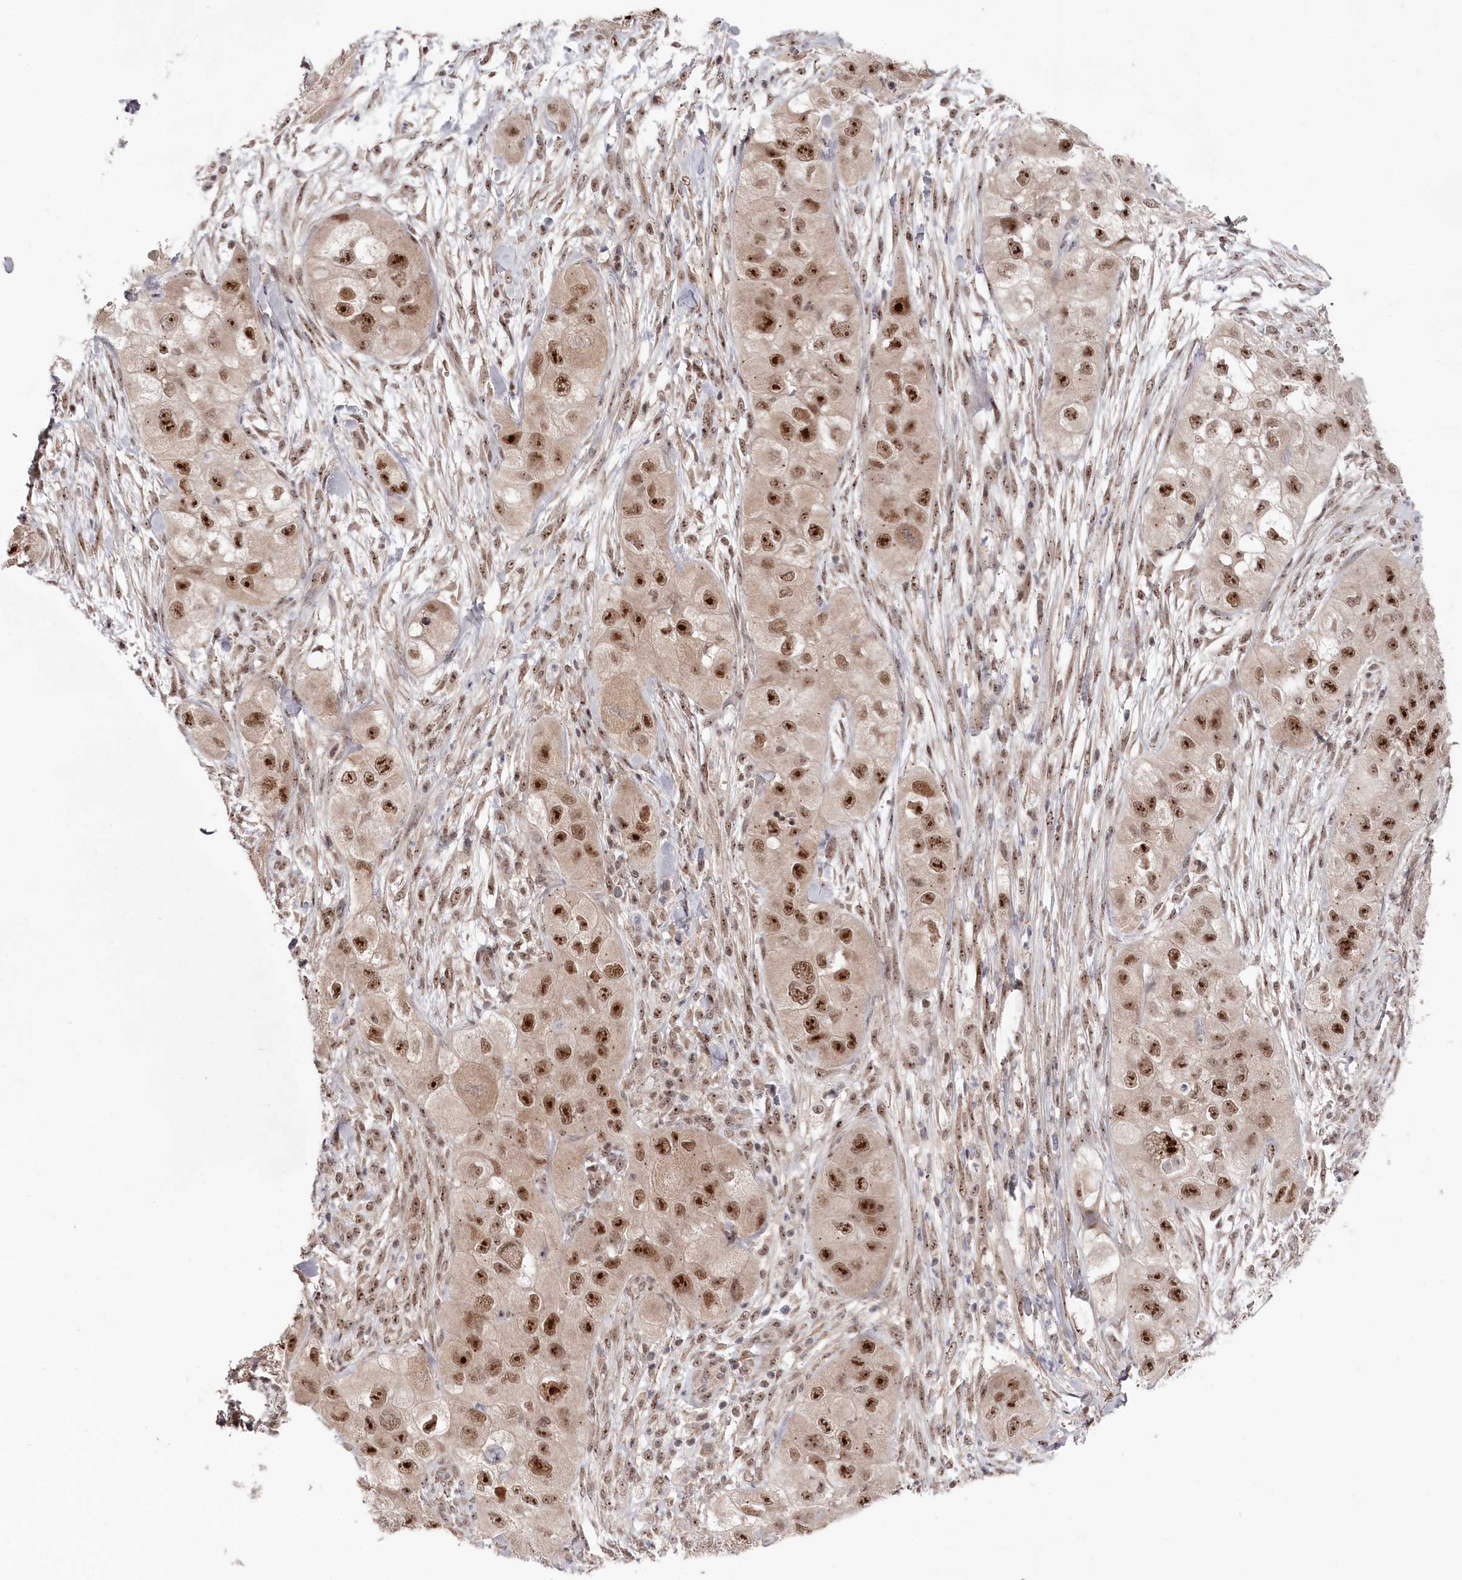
{"staining": {"intensity": "moderate", "quantity": ">75%", "location": "nuclear"}, "tissue": "skin cancer", "cell_type": "Tumor cells", "image_type": "cancer", "snomed": [{"axis": "morphology", "description": "Squamous cell carcinoma, NOS"}, {"axis": "topography", "description": "Skin"}, {"axis": "topography", "description": "Subcutis"}], "caption": "Skin squamous cell carcinoma was stained to show a protein in brown. There is medium levels of moderate nuclear expression in about >75% of tumor cells. (DAB IHC with brightfield microscopy, high magnification).", "gene": "EXOSC1", "patient": {"sex": "male", "age": 73}}